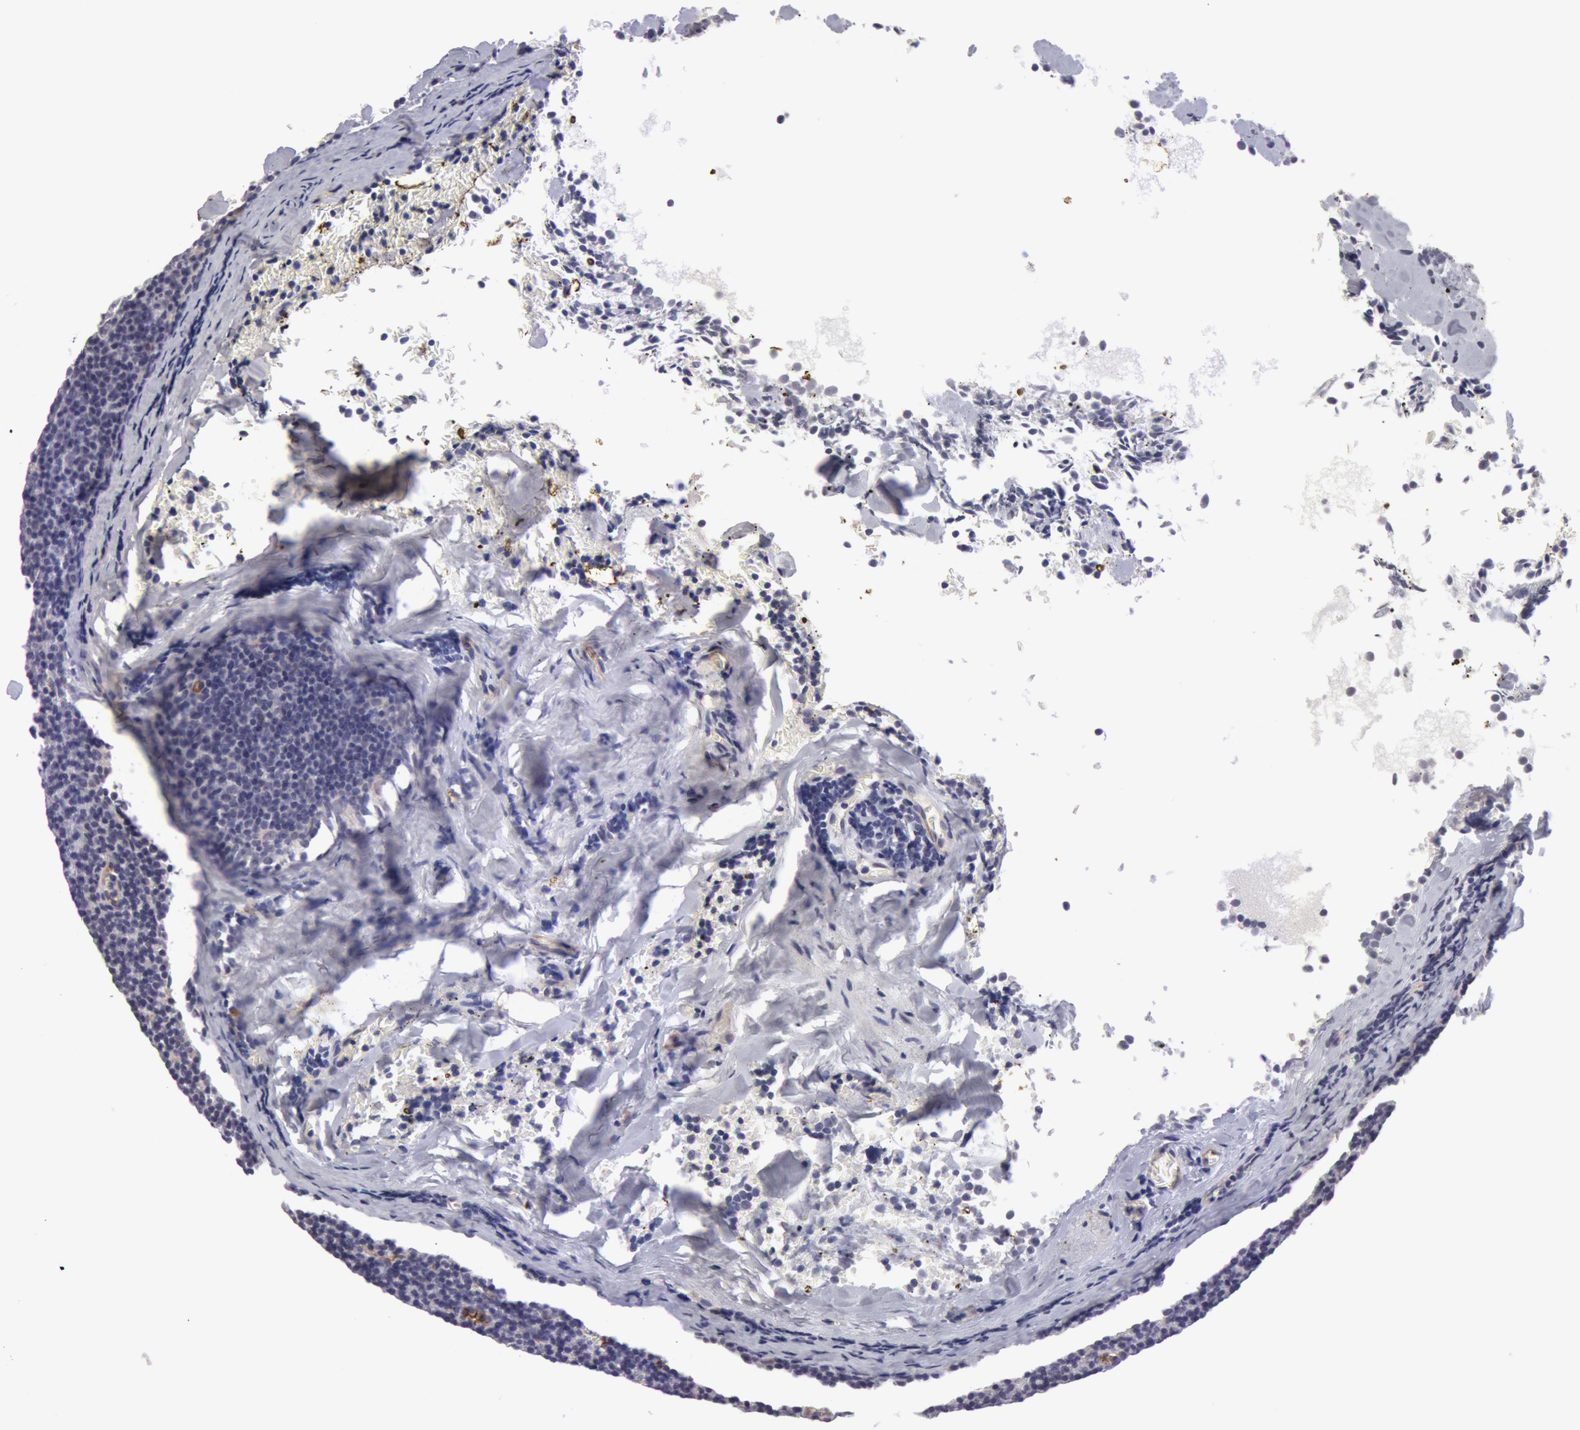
{"staining": {"intensity": "negative", "quantity": "none", "location": "none"}, "tissue": "lymphoma", "cell_type": "Tumor cells", "image_type": "cancer", "snomed": [{"axis": "morphology", "description": "Malignant lymphoma, non-Hodgkin's type, Low grade"}, {"axis": "topography", "description": "Lymph node"}], "caption": "IHC photomicrograph of neoplastic tissue: human low-grade malignant lymphoma, non-Hodgkin's type stained with DAB reveals no significant protein positivity in tumor cells.", "gene": "IL23A", "patient": {"sex": "male", "age": 57}}